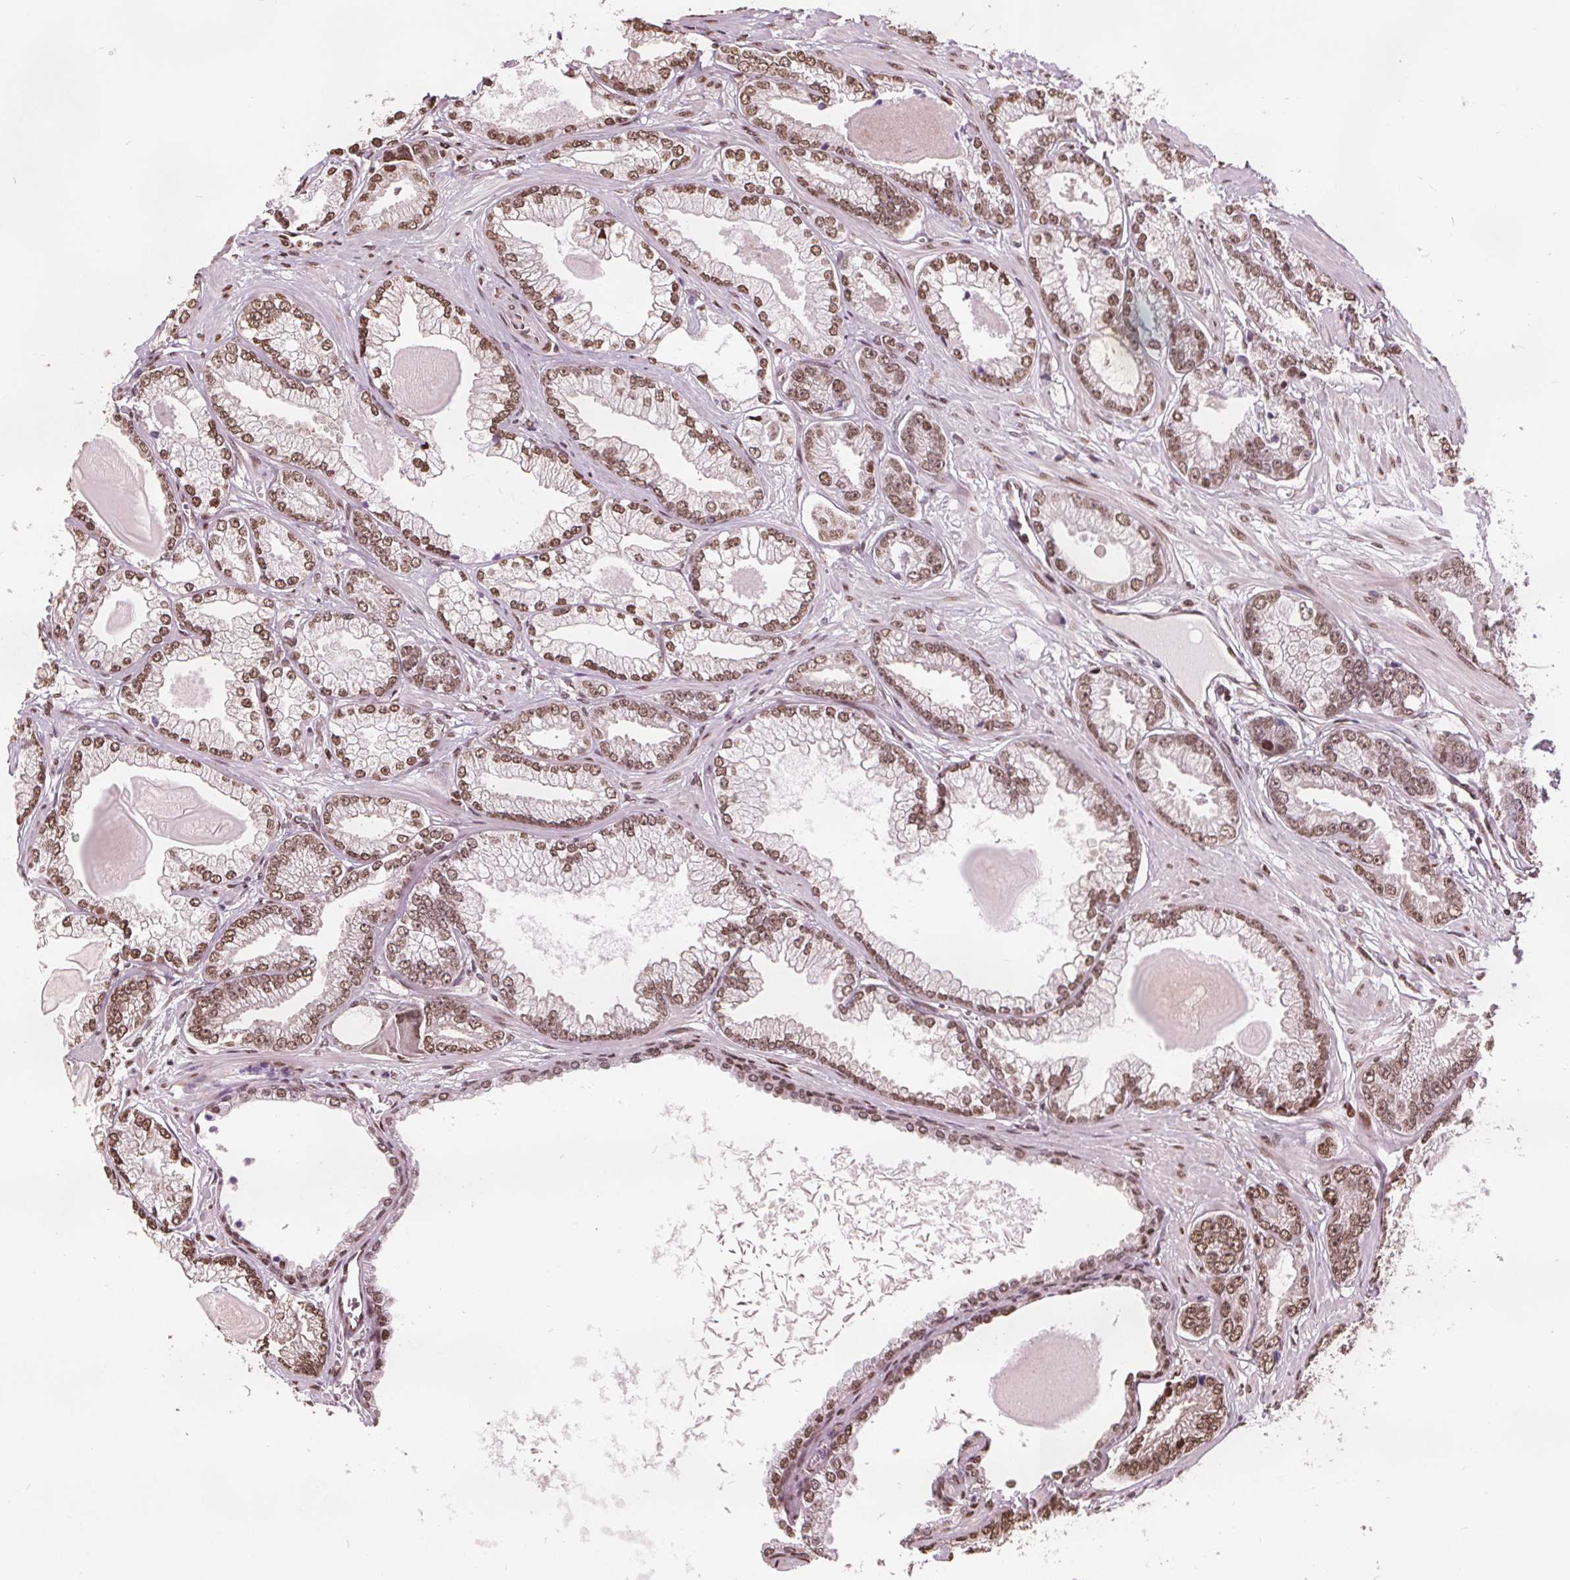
{"staining": {"intensity": "moderate", "quantity": ">75%", "location": "nuclear"}, "tissue": "prostate cancer", "cell_type": "Tumor cells", "image_type": "cancer", "snomed": [{"axis": "morphology", "description": "Adenocarcinoma, Low grade"}, {"axis": "topography", "description": "Prostate"}], "caption": "Immunohistochemistry (IHC) (DAB (3,3'-diaminobenzidine)) staining of prostate cancer exhibits moderate nuclear protein expression in approximately >75% of tumor cells.", "gene": "ISLR2", "patient": {"sex": "male", "age": 64}}